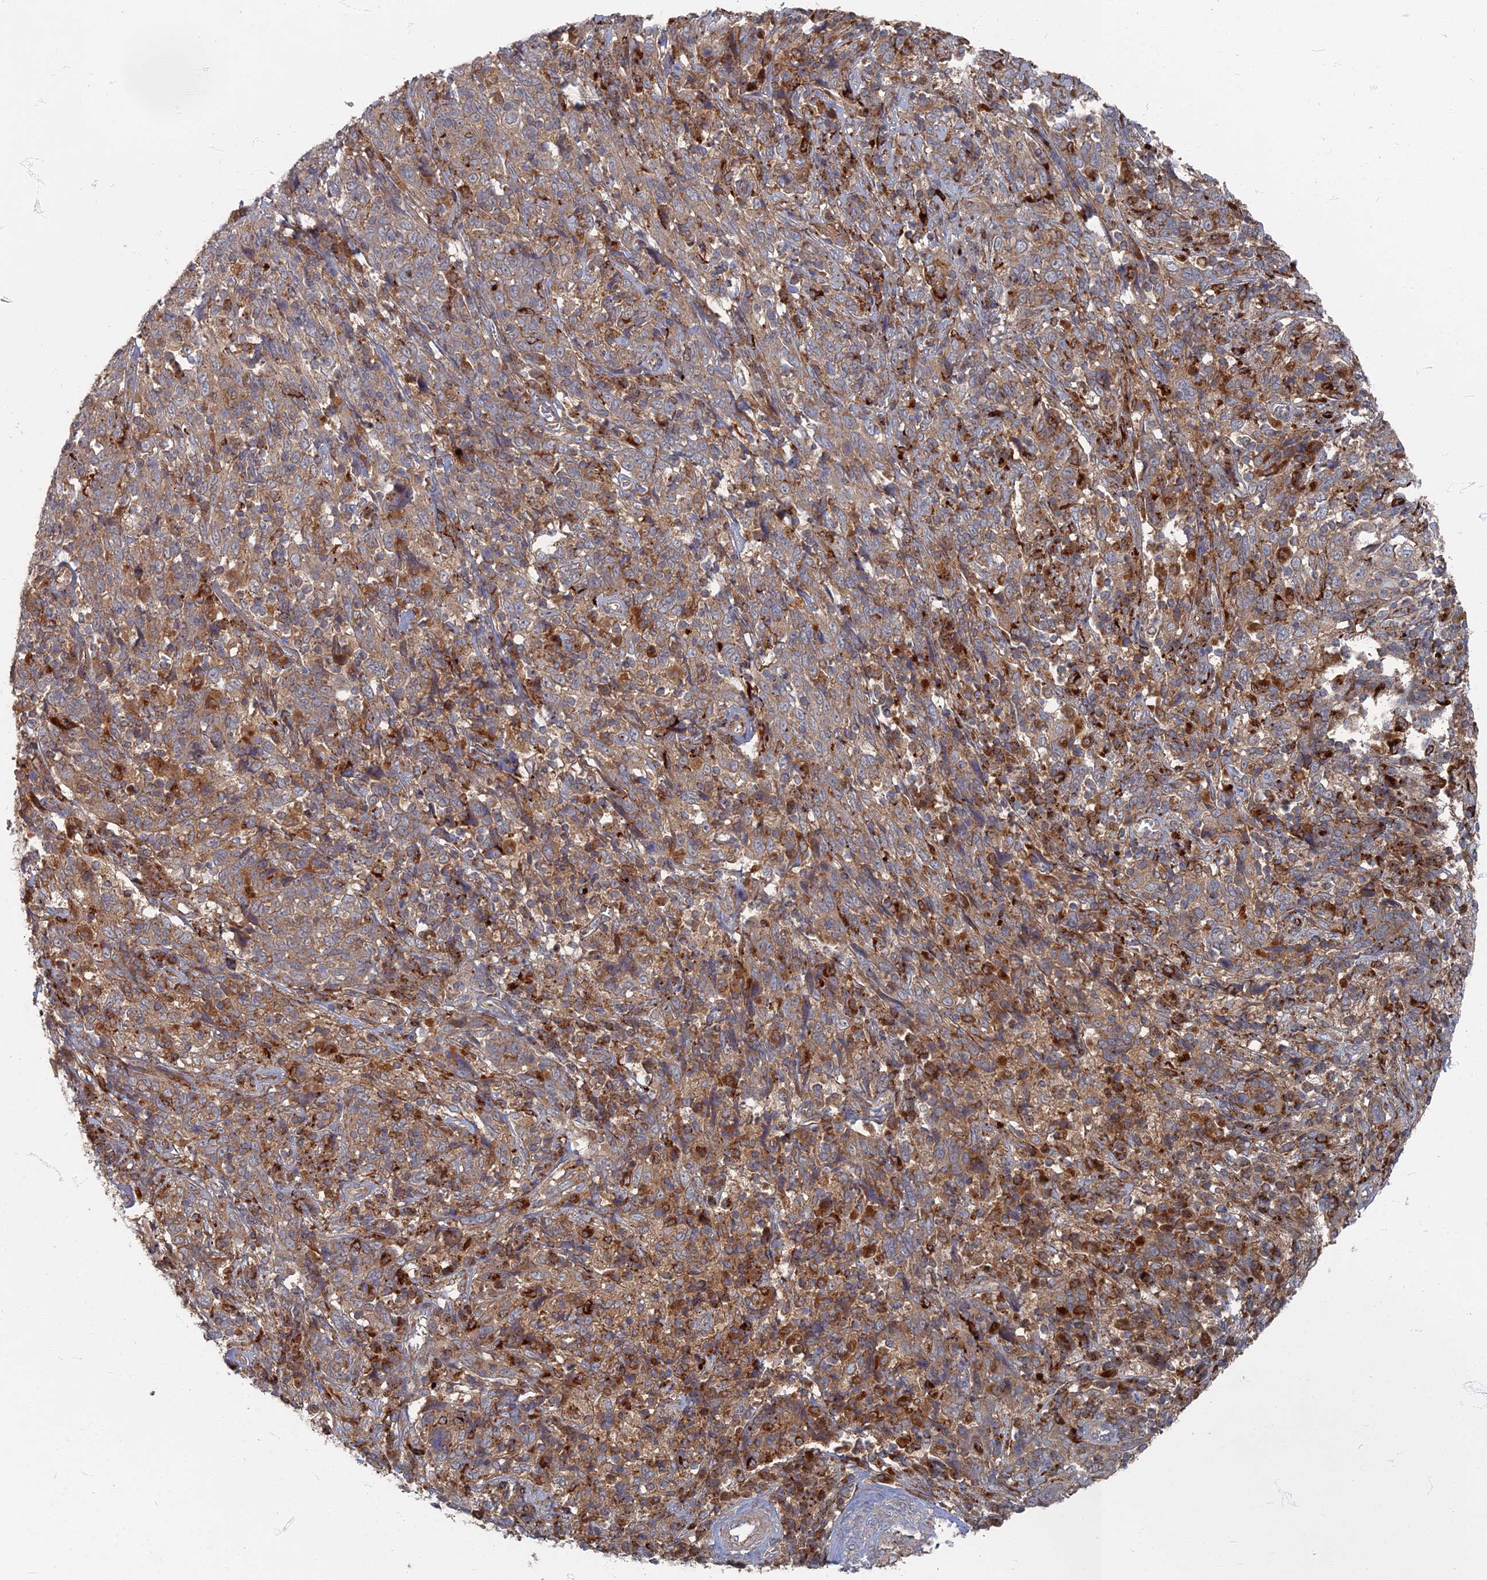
{"staining": {"intensity": "moderate", "quantity": ">75%", "location": "cytoplasmic/membranous"}, "tissue": "cervical cancer", "cell_type": "Tumor cells", "image_type": "cancer", "snomed": [{"axis": "morphology", "description": "Squamous cell carcinoma, NOS"}, {"axis": "topography", "description": "Cervix"}], "caption": "Approximately >75% of tumor cells in squamous cell carcinoma (cervical) exhibit moderate cytoplasmic/membranous protein positivity as visualized by brown immunohistochemical staining.", "gene": "PPCDC", "patient": {"sex": "female", "age": 46}}